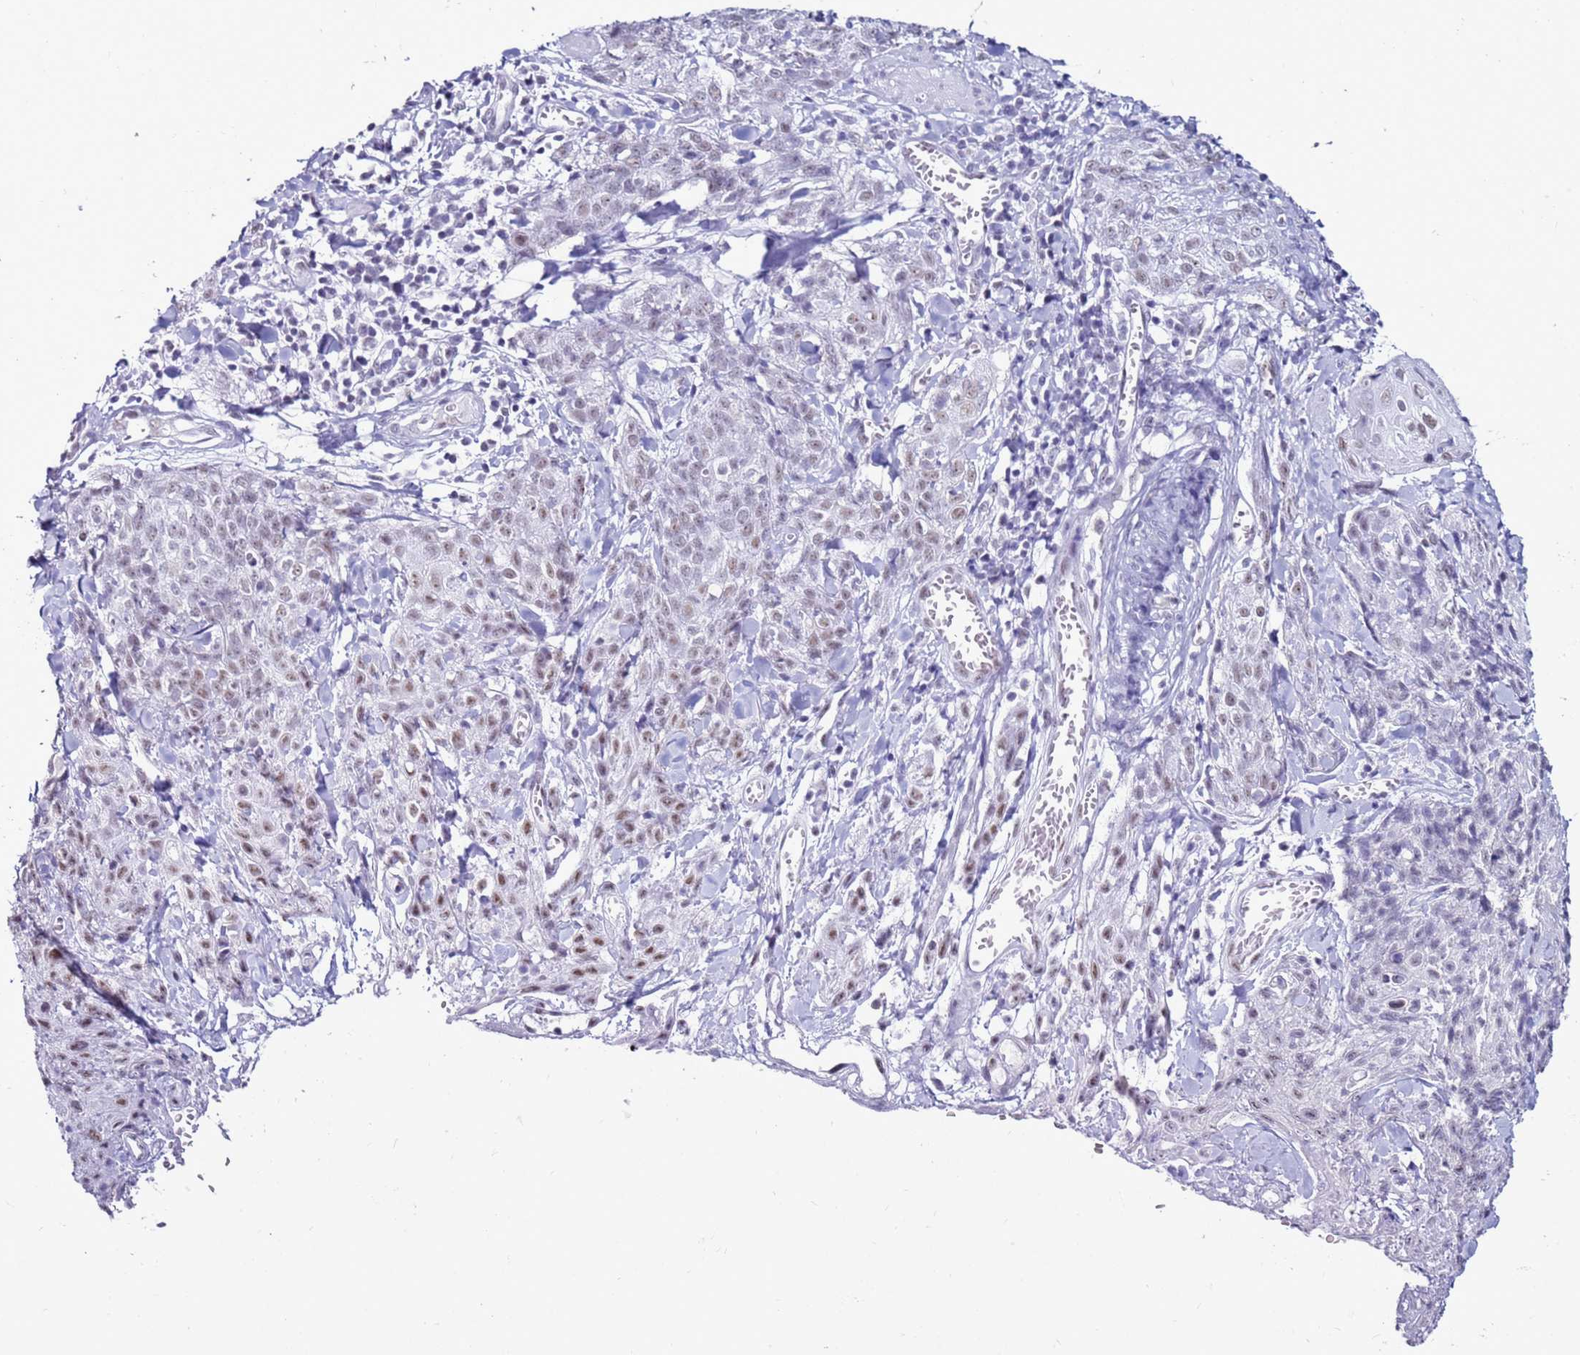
{"staining": {"intensity": "weak", "quantity": "25%-75%", "location": "nuclear"}, "tissue": "skin cancer", "cell_type": "Tumor cells", "image_type": "cancer", "snomed": [{"axis": "morphology", "description": "Squamous cell carcinoma, NOS"}, {"axis": "topography", "description": "Skin"}, {"axis": "topography", "description": "Vulva"}], "caption": "Tumor cells reveal weak nuclear expression in about 25%-75% of cells in skin cancer (squamous cell carcinoma).", "gene": "DHX15", "patient": {"sex": "female", "age": 85}}